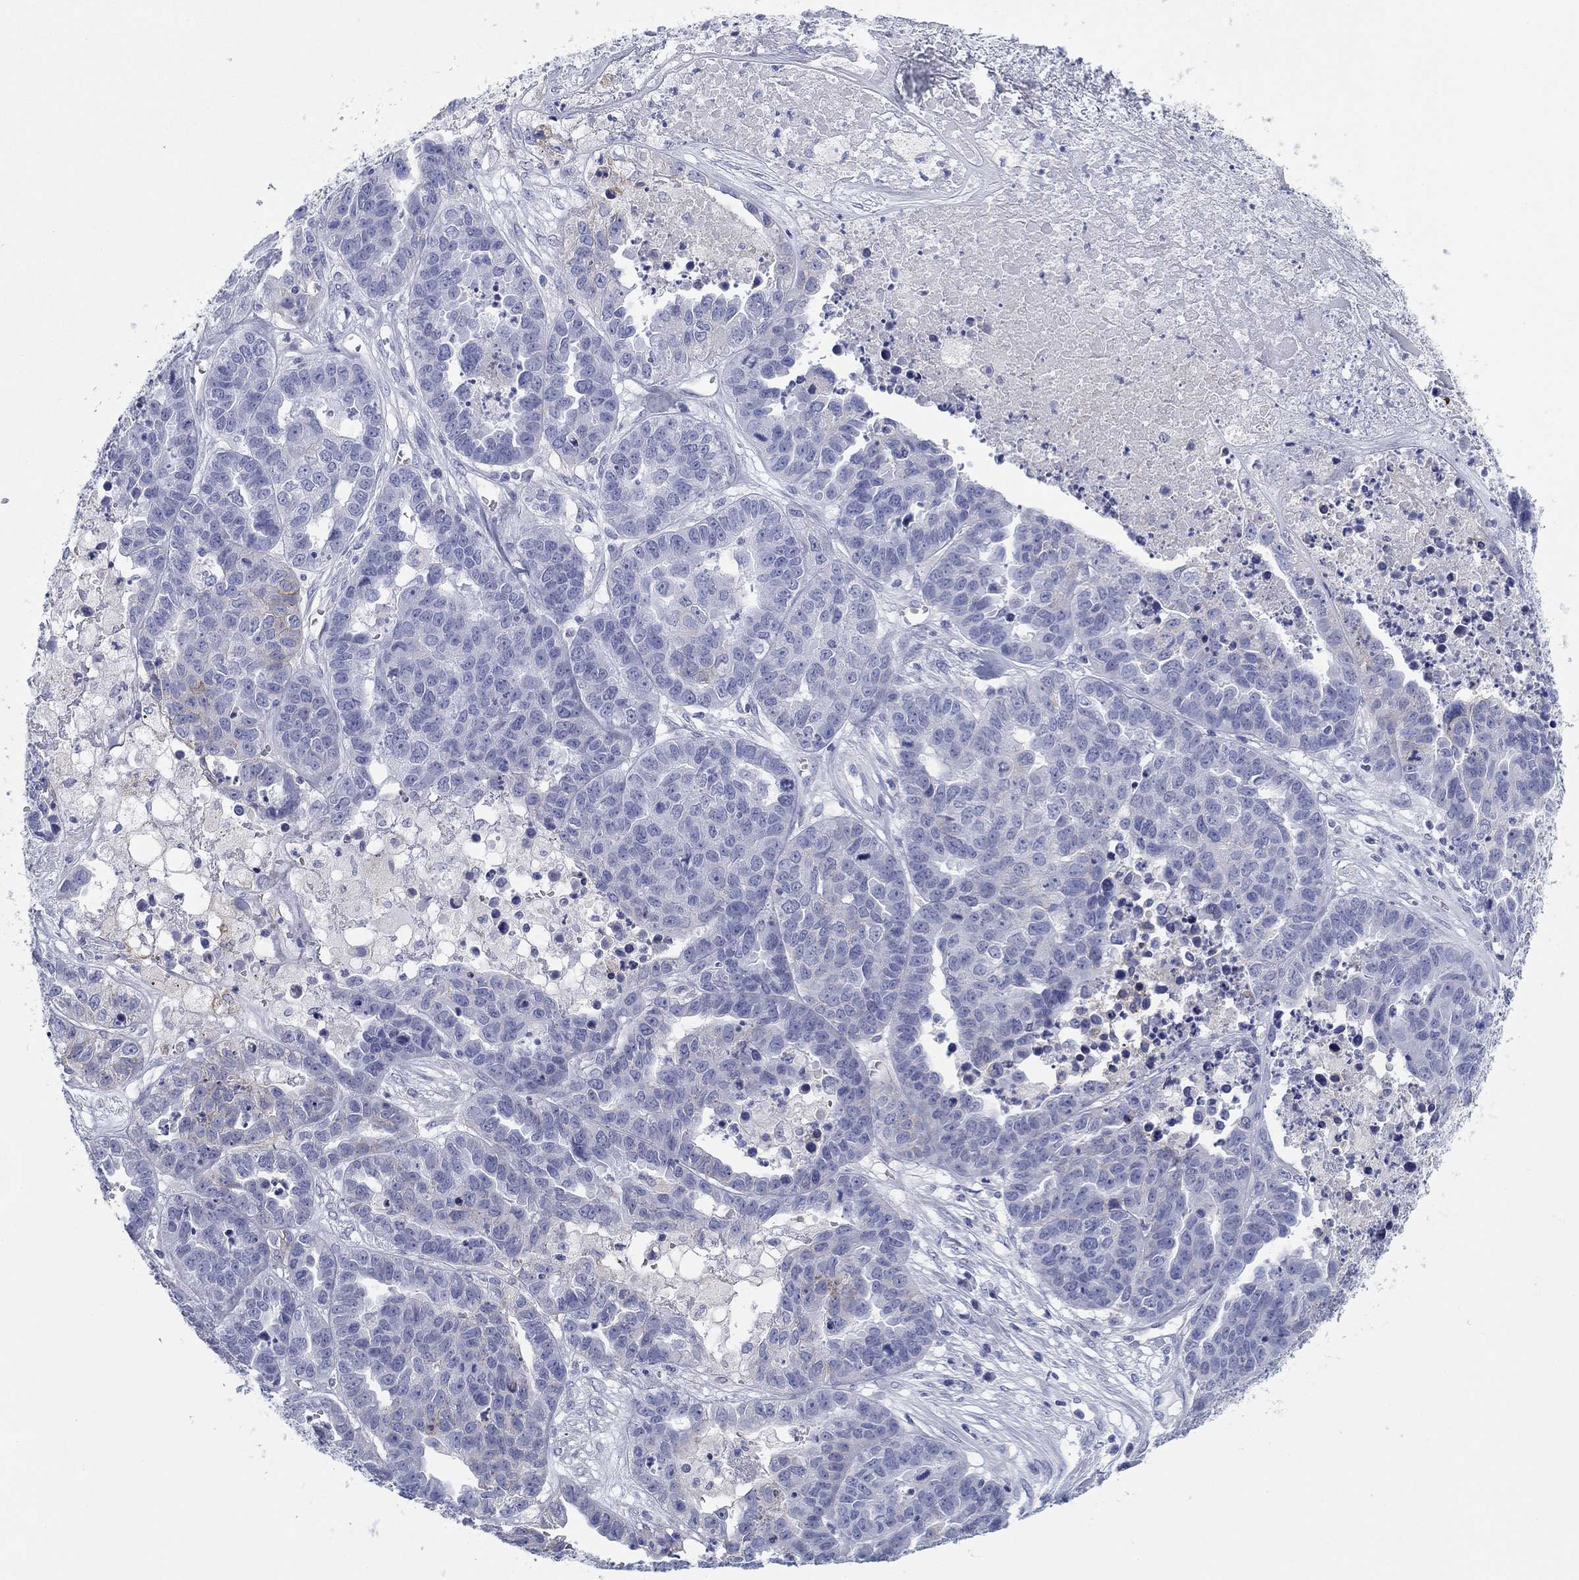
{"staining": {"intensity": "negative", "quantity": "none", "location": "none"}, "tissue": "ovarian cancer", "cell_type": "Tumor cells", "image_type": "cancer", "snomed": [{"axis": "morphology", "description": "Cystadenocarcinoma, serous, NOS"}, {"axis": "topography", "description": "Ovary"}], "caption": "Image shows no significant protein expression in tumor cells of serous cystadenocarcinoma (ovarian). (Brightfield microscopy of DAB immunohistochemistry (IHC) at high magnification).", "gene": "ATP1B1", "patient": {"sex": "female", "age": 87}}